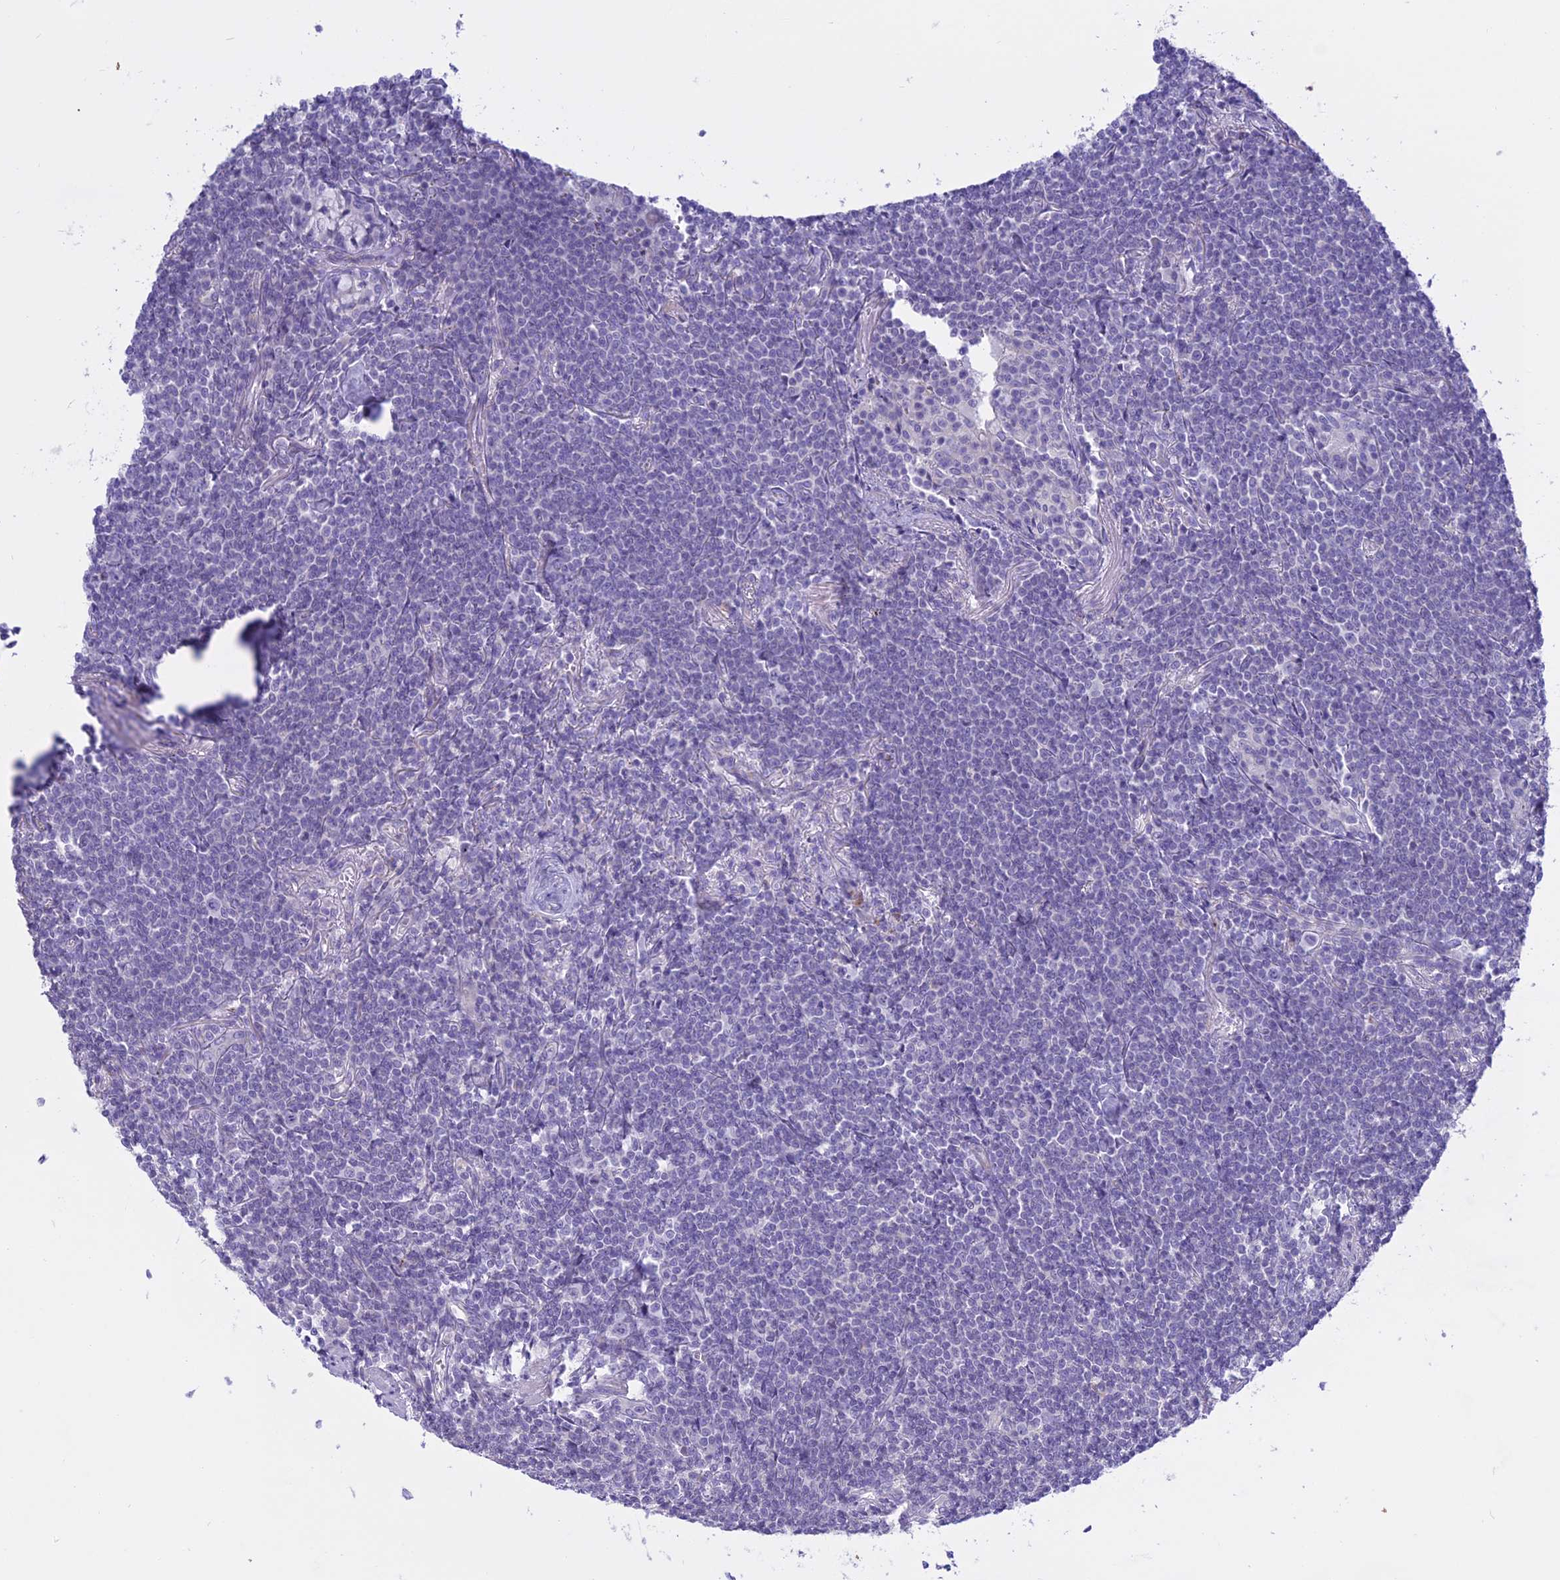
{"staining": {"intensity": "negative", "quantity": "none", "location": "none"}, "tissue": "lymphoma", "cell_type": "Tumor cells", "image_type": "cancer", "snomed": [{"axis": "morphology", "description": "Malignant lymphoma, non-Hodgkin's type, Low grade"}, {"axis": "topography", "description": "Lung"}], "caption": "A high-resolution micrograph shows immunohistochemistry staining of low-grade malignant lymphoma, non-Hodgkin's type, which displays no significant positivity in tumor cells.", "gene": "SMIM24", "patient": {"sex": "female", "age": 71}}